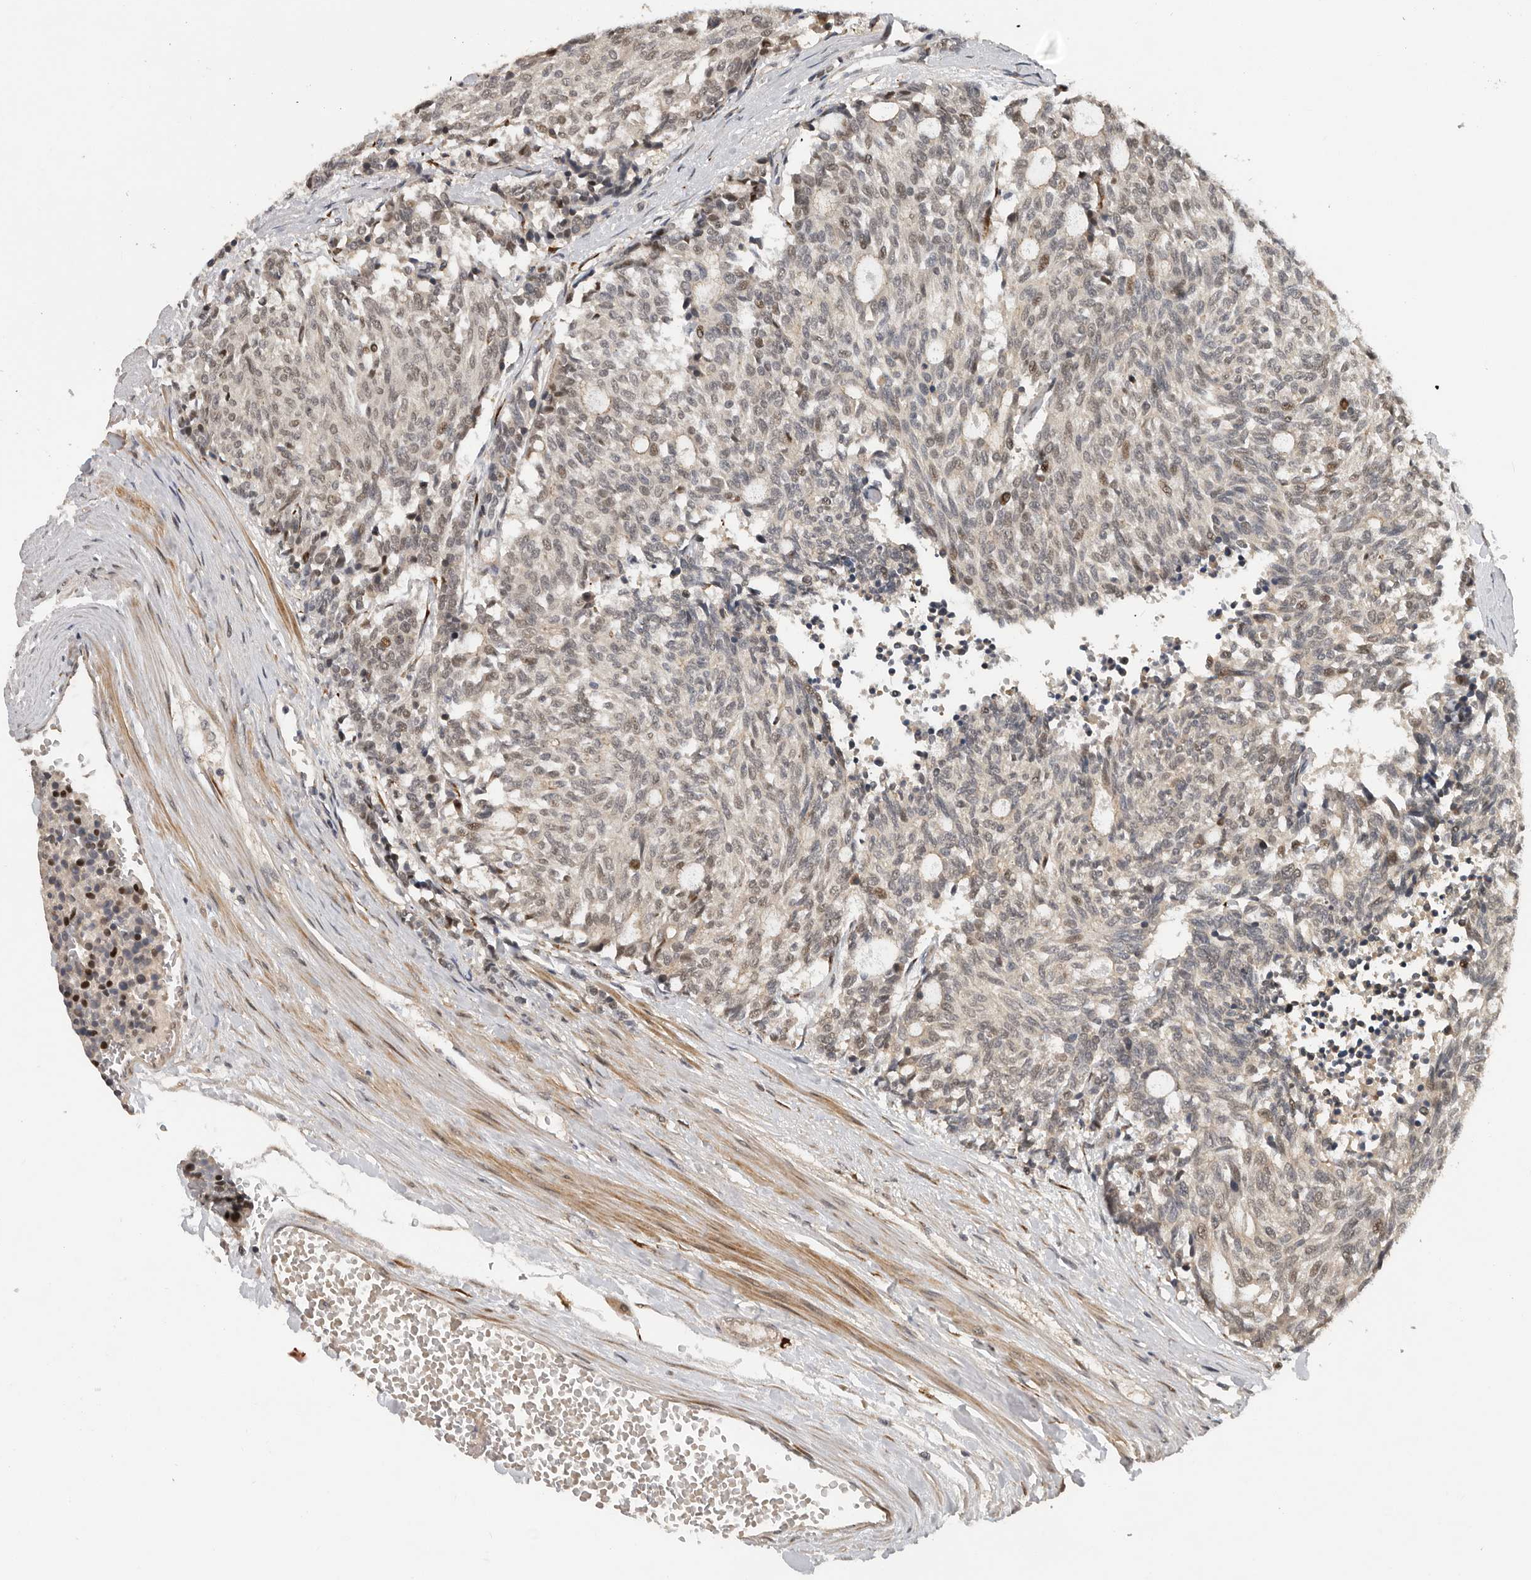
{"staining": {"intensity": "moderate", "quantity": "25%-75%", "location": "nuclear"}, "tissue": "carcinoid", "cell_type": "Tumor cells", "image_type": "cancer", "snomed": [{"axis": "morphology", "description": "Carcinoid, malignant, NOS"}, {"axis": "topography", "description": "Pancreas"}], "caption": "Malignant carcinoid was stained to show a protein in brown. There is medium levels of moderate nuclear positivity in about 25%-75% of tumor cells. (IHC, brightfield microscopy, high magnification).", "gene": "HENMT1", "patient": {"sex": "female", "age": 54}}